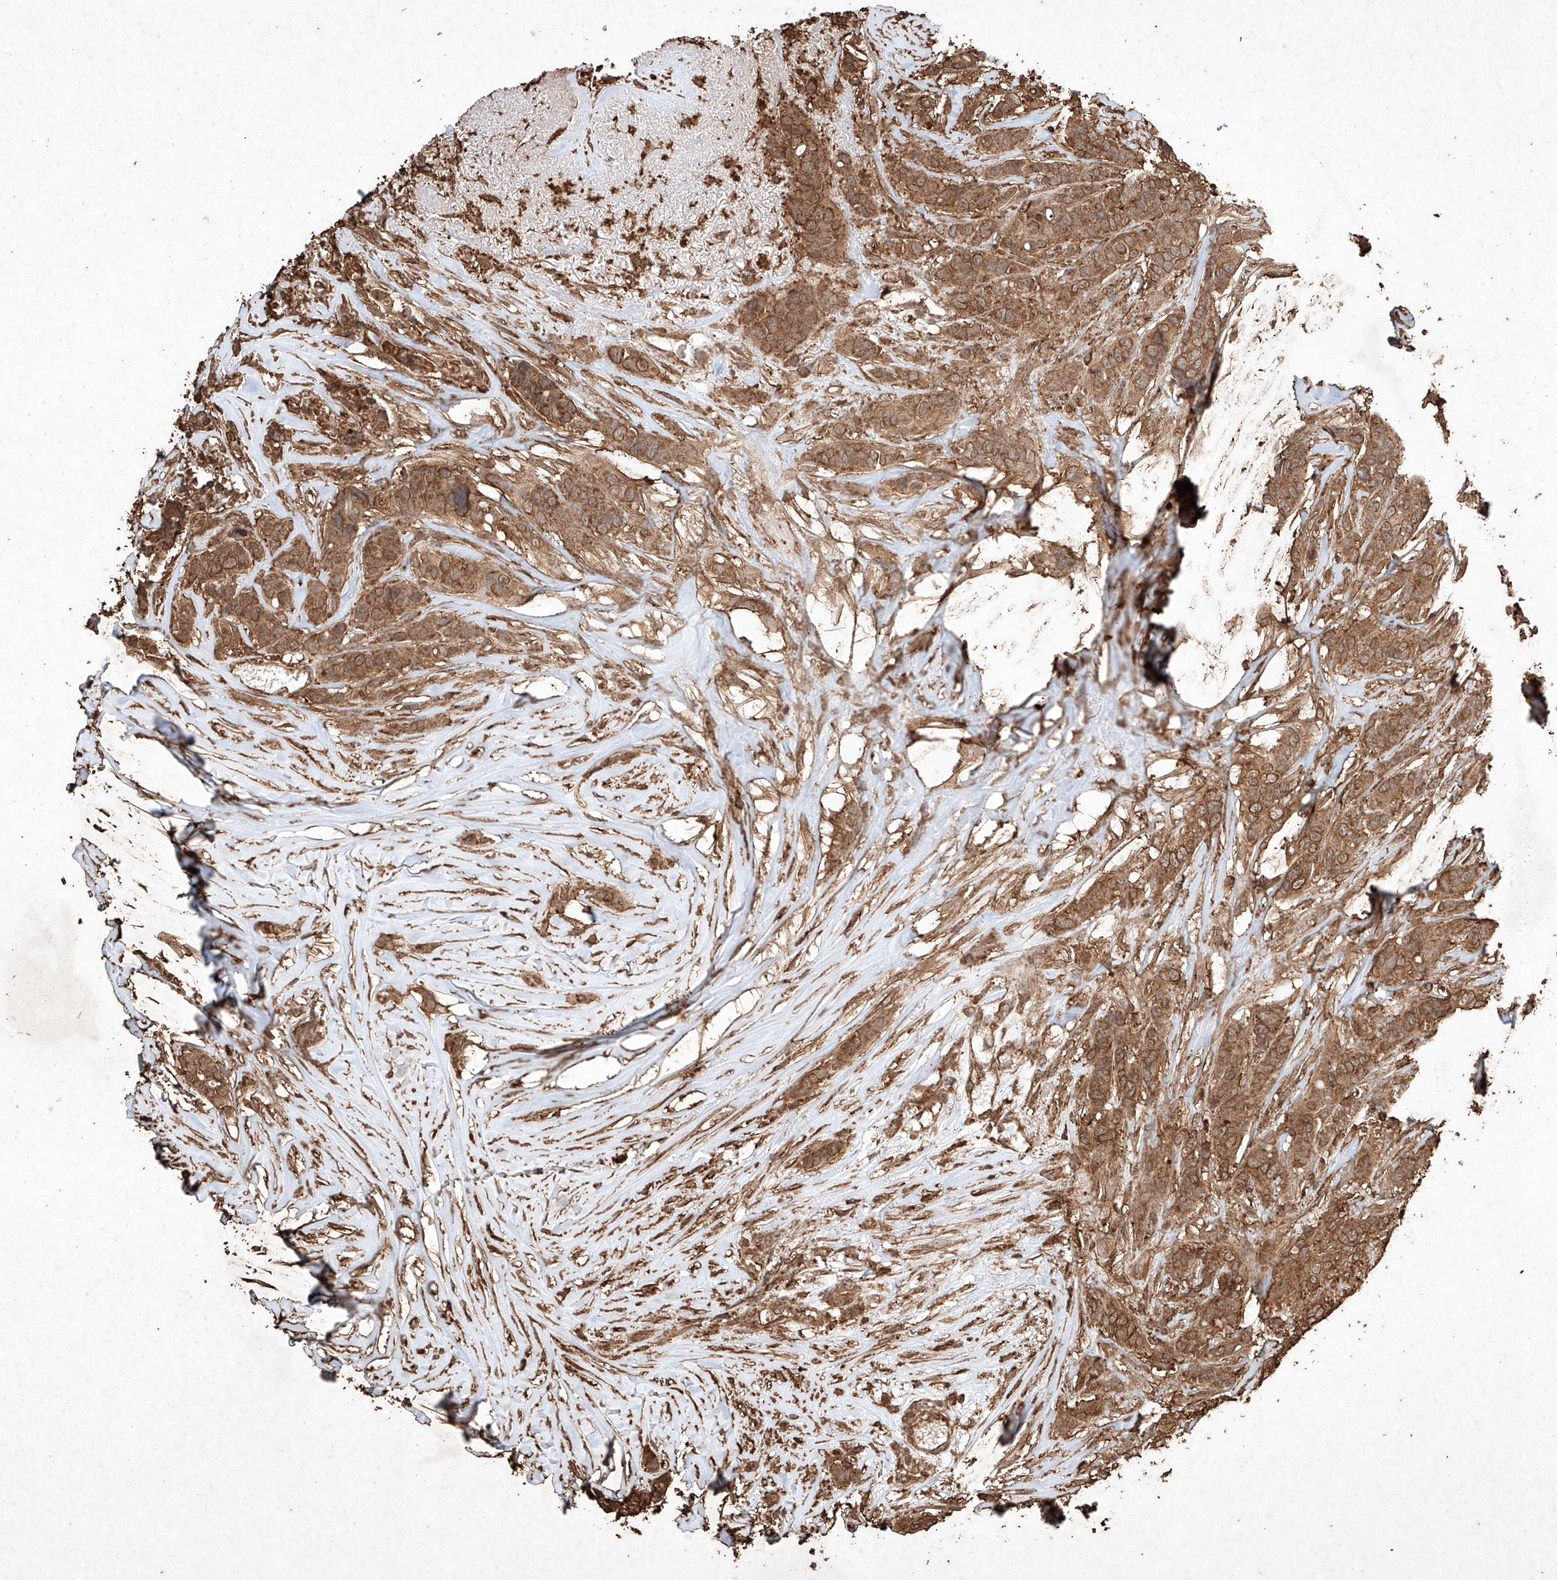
{"staining": {"intensity": "moderate", "quantity": ">75%", "location": "cytoplasmic/membranous"}, "tissue": "breast cancer", "cell_type": "Tumor cells", "image_type": "cancer", "snomed": [{"axis": "morphology", "description": "Lobular carcinoma"}, {"axis": "topography", "description": "Breast"}], "caption": "Immunohistochemical staining of human breast cancer reveals medium levels of moderate cytoplasmic/membranous protein staining in approximately >75% of tumor cells.", "gene": "M6PR", "patient": {"sex": "female", "age": 51}}